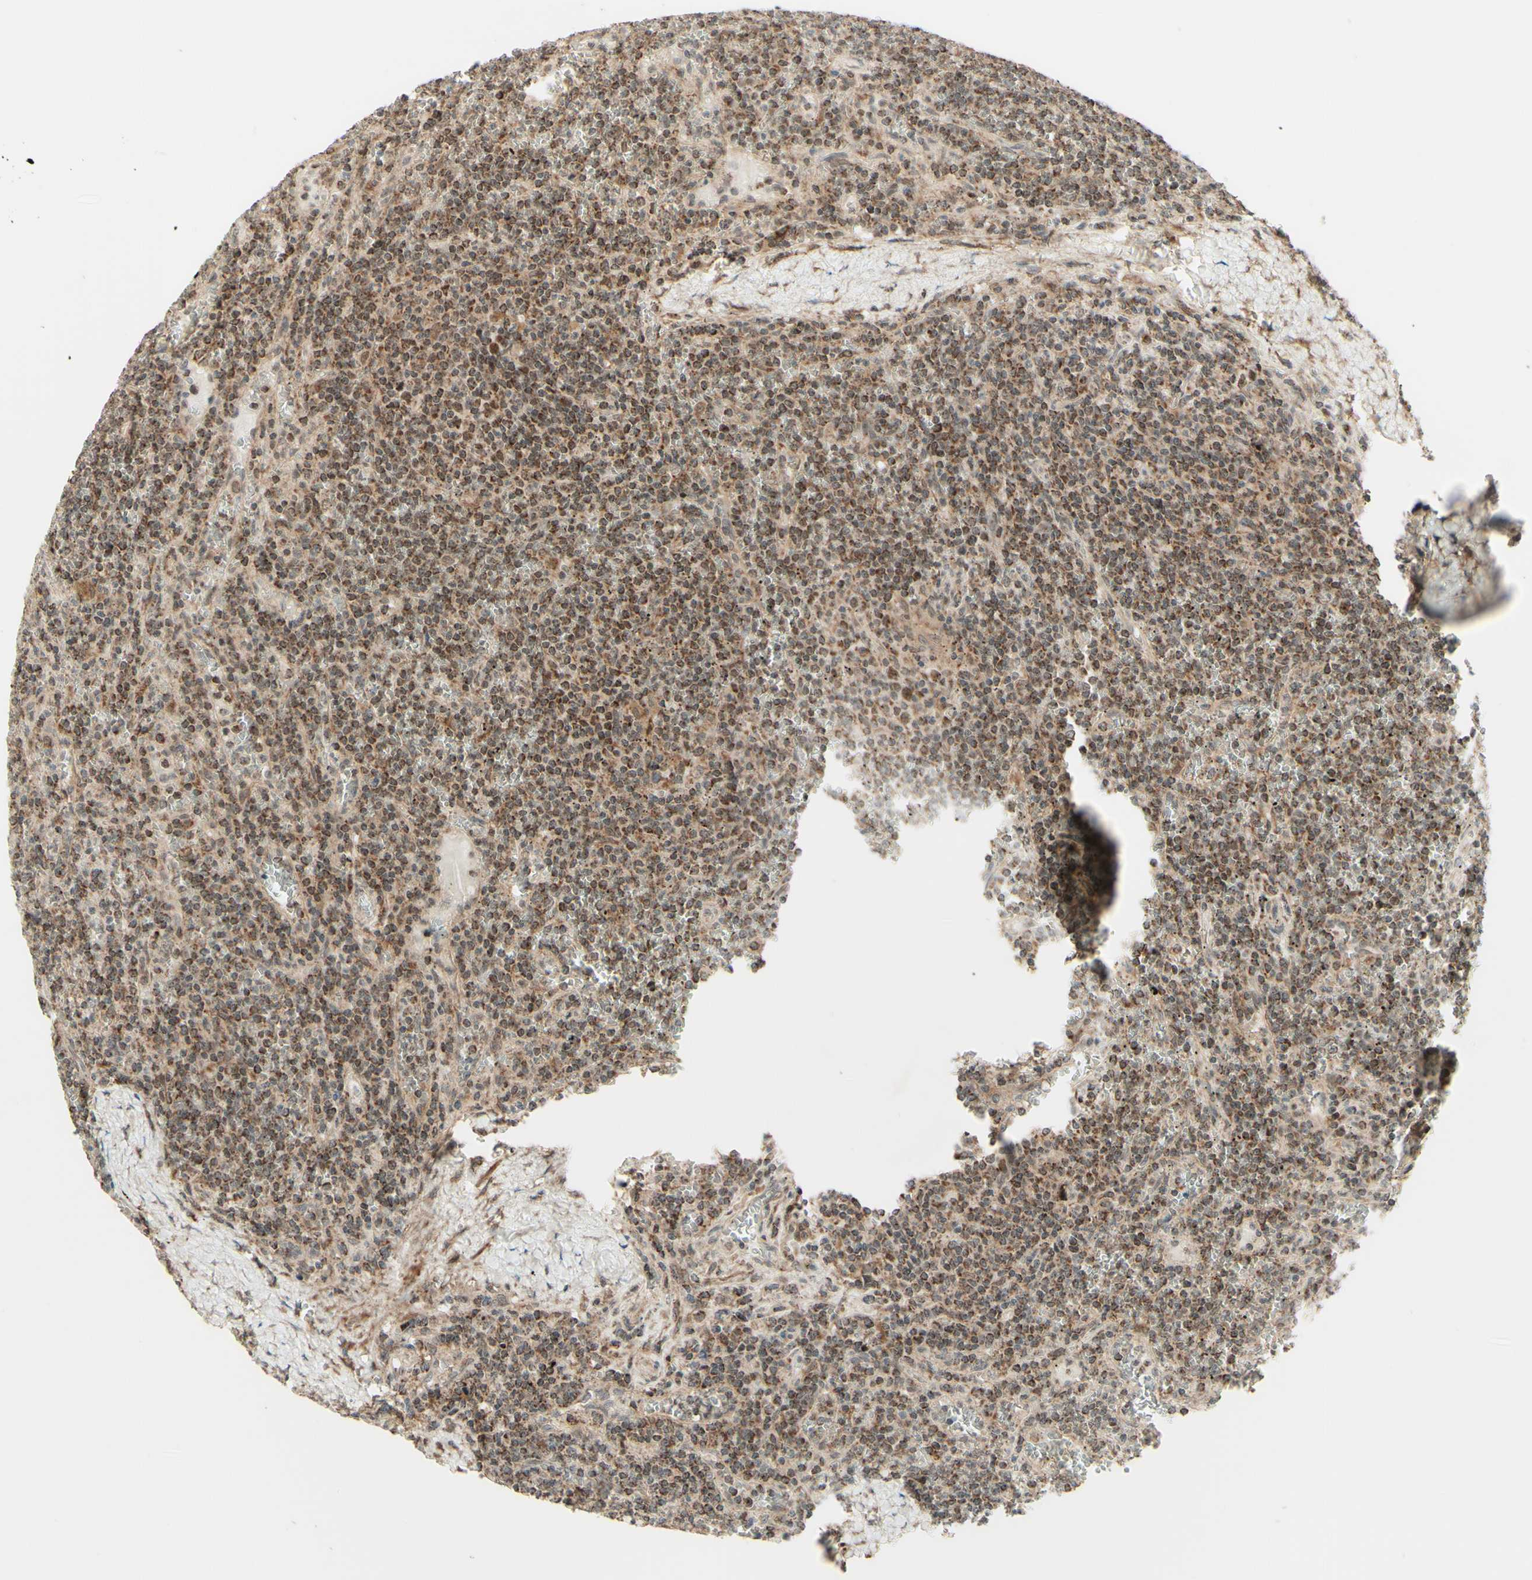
{"staining": {"intensity": "strong", "quantity": ">75%", "location": "cytoplasmic/membranous"}, "tissue": "lymphoma", "cell_type": "Tumor cells", "image_type": "cancer", "snomed": [{"axis": "morphology", "description": "Malignant lymphoma, non-Hodgkin's type, Low grade"}, {"axis": "topography", "description": "Spleen"}], "caption": "Human malignant lymphoma, non-Hodgkin's type (low-grade) stained for a protein (brown) shows strong cytoplasmic/membranous positive expression in about >75% of tumor cells.", "gene": "DHRS3", "patient": {"sex": "female", "age": 19}}